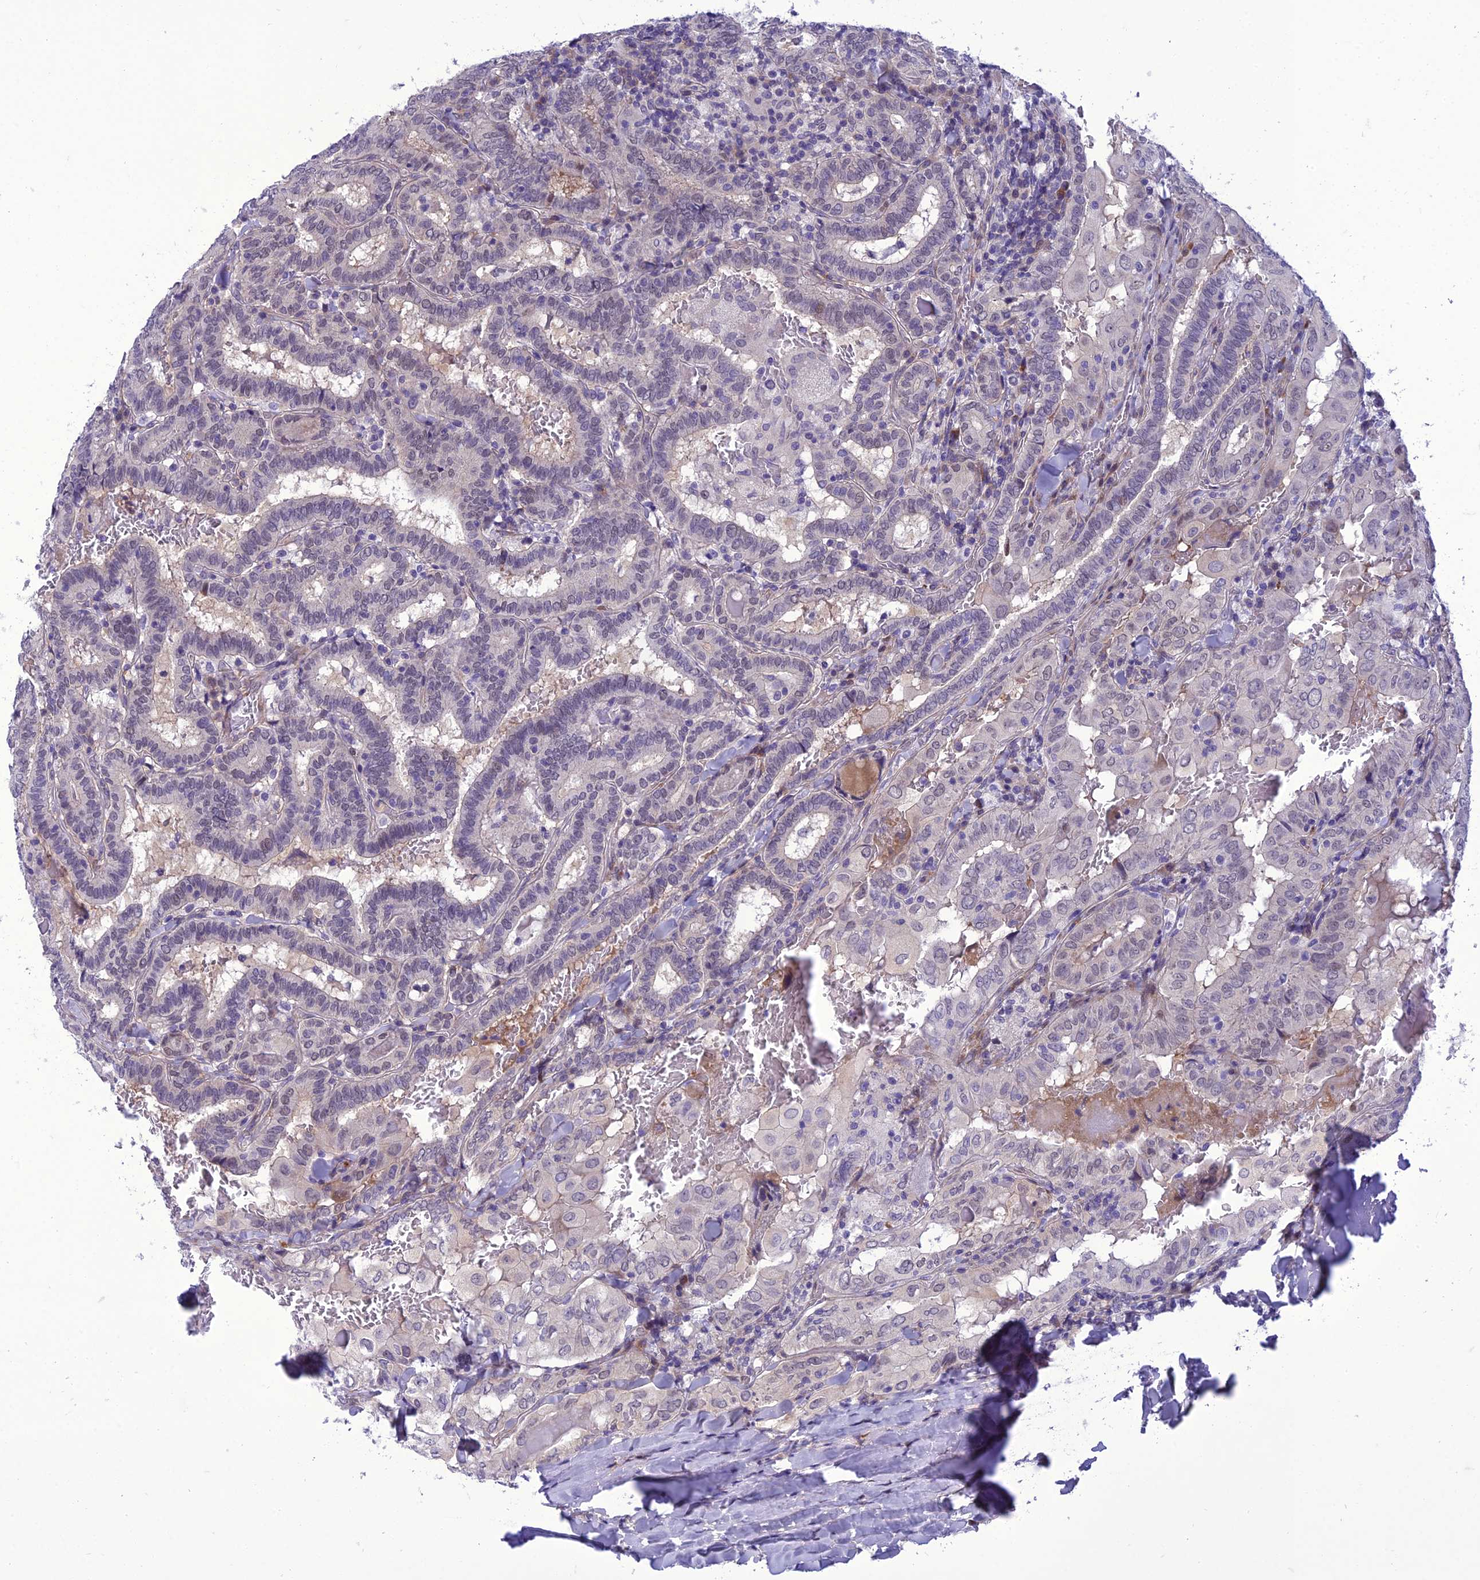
{"staining": {"intensity": "negative", "quantity": "none", "location": "none"}, "tissue": "thyroid cancer", "cell_type": "Tumor cells", "image_type": "cancer", "snomed": [{"axis": "morphology", "description": "Papillary adenocarcinoma, NOS"}, {"axis": "topography", "description": "Thyroid gland"}], "caption": "There is no significant expression in tumor cells of papillary adenocarcinoma (thyroid).", "gene": "GAB4", "patient": {"sex": "female", "age": 72}}